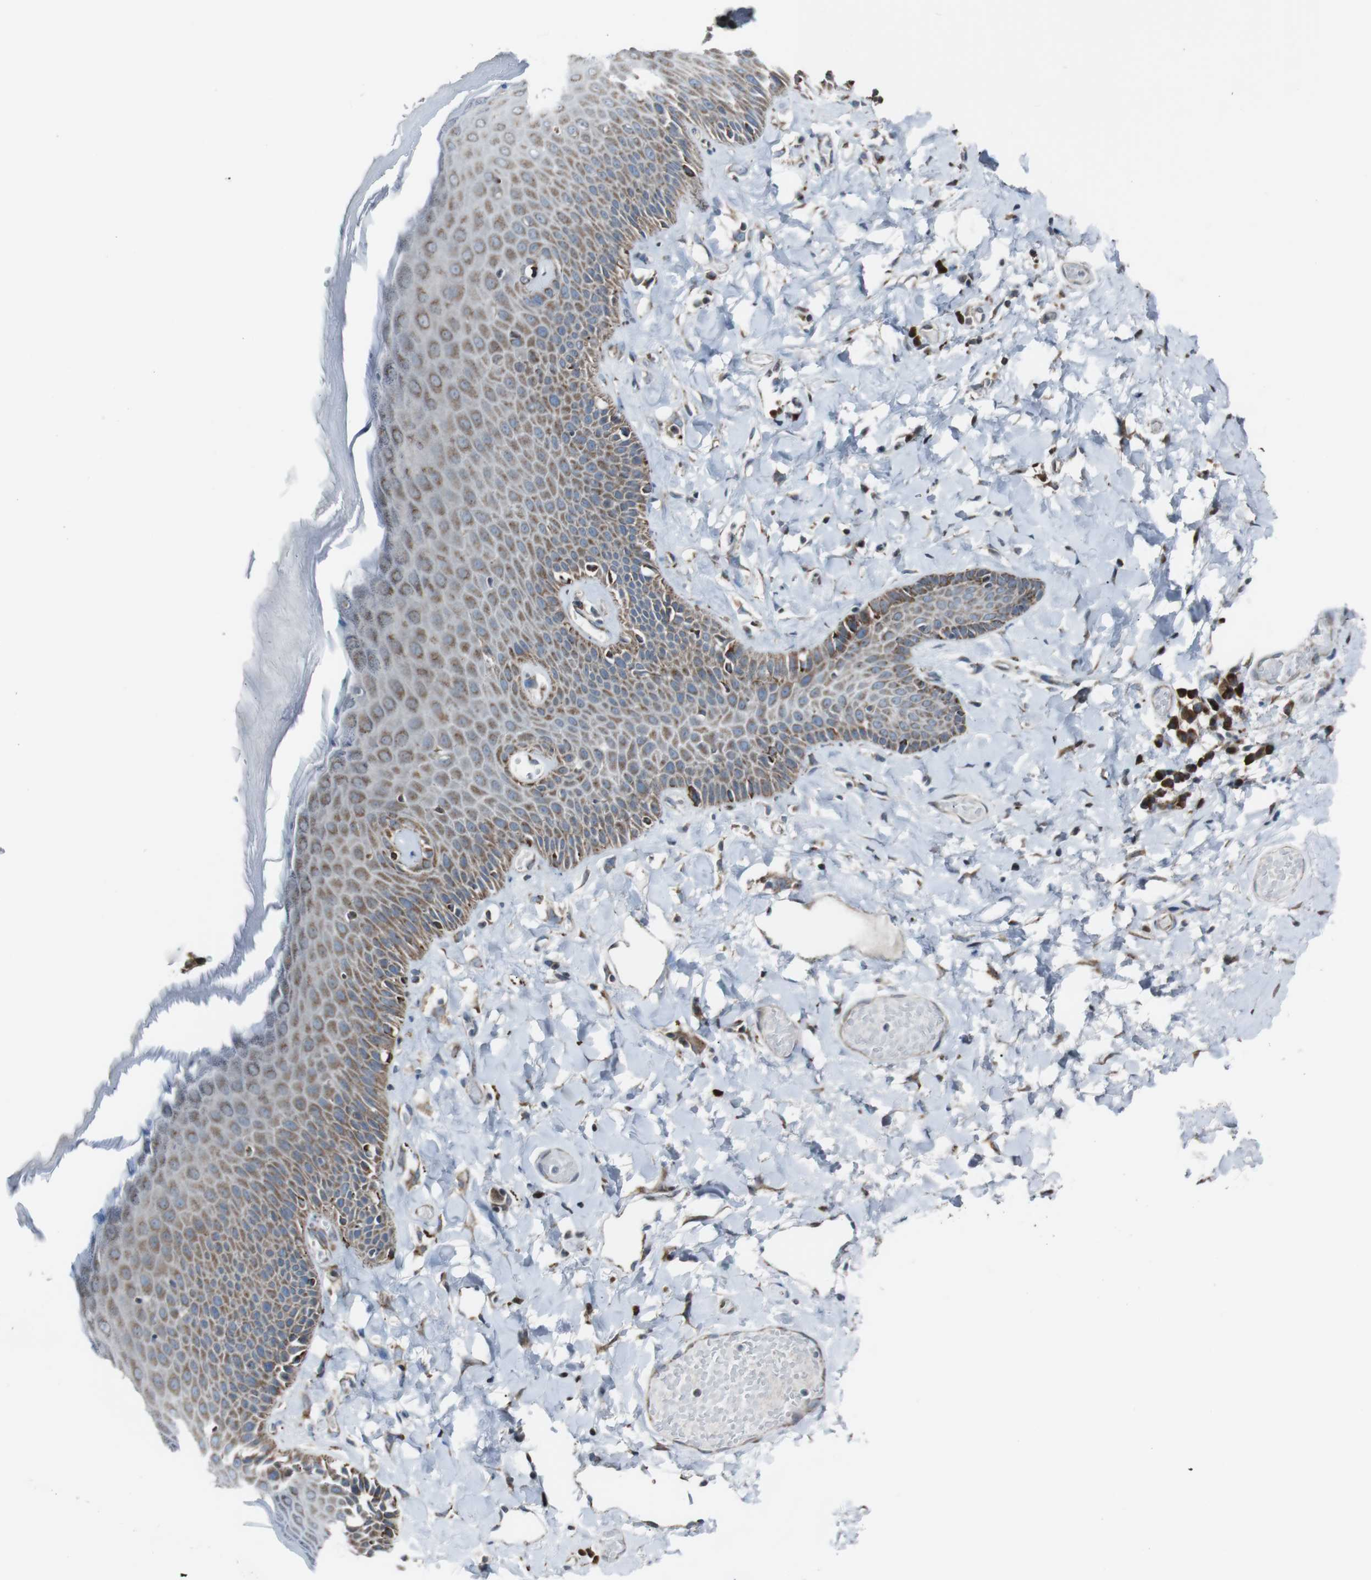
{"staining": {"intensity": "moderate", "quantity": "25%-75%", "location": "cytoplasmic/membranous"}, "tissue": "skin", "cell_type": "Epidermal cells", "image_type": "normal", "snomed": [{"axis": "morphology", "description": "Normal tissue, NOS"}, {"axis": "topography", "description": "Anal"}], "caption": "Moderate cytoplasmic/membranous positivity for a protein is identified in about 25%-75% of epidermal cells of benign skin using immunohistochemistry (IHC).", "gene": "CISD2", "patient": {"sex": "male", "age": 69}}